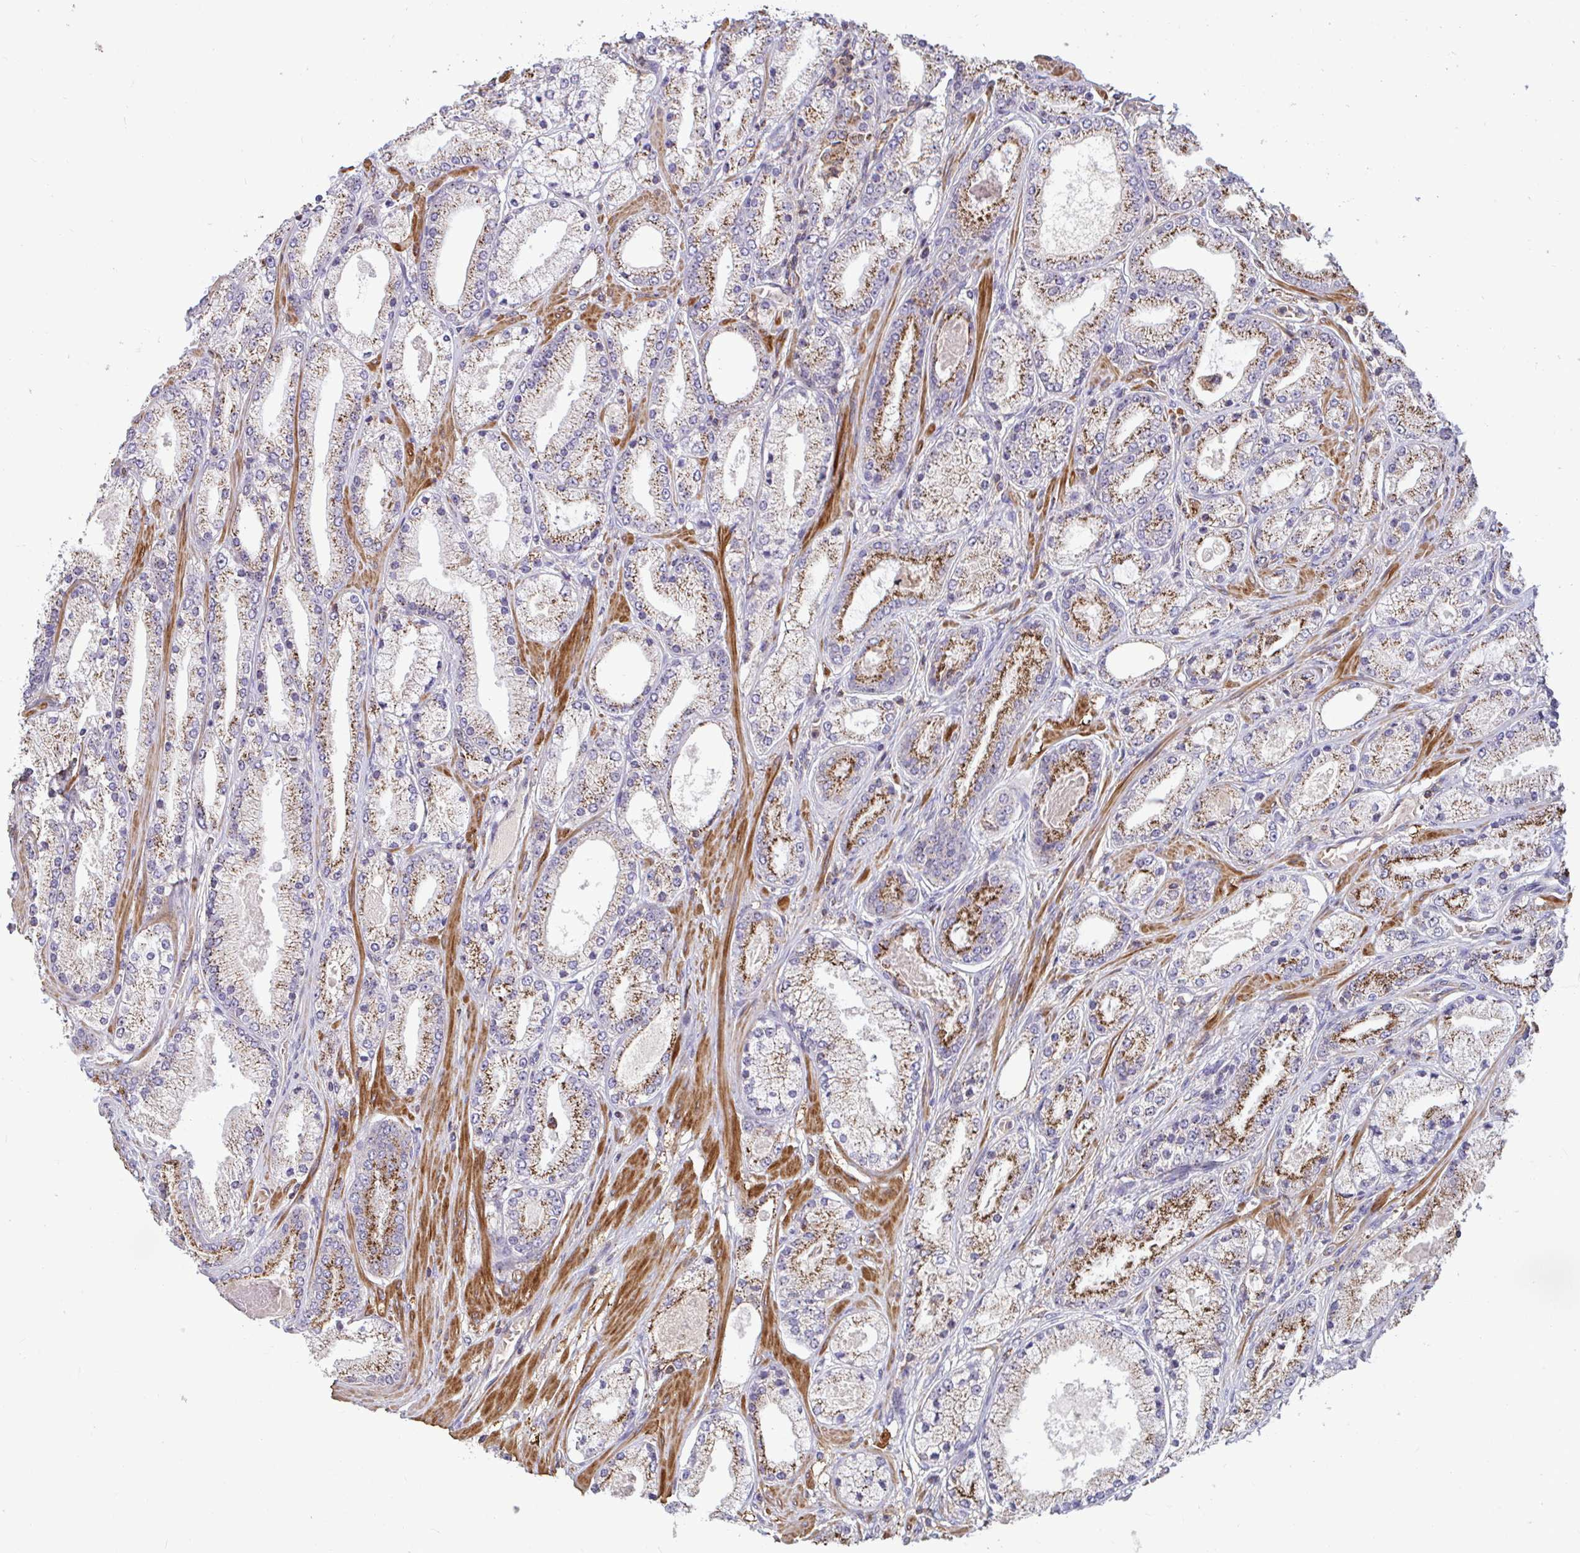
{"staining": {"intensity": "moderate", "quantity": "25%-75%", "location": "cytoplasmic/membranous"}, "tissue": "prostate cancer", "cell_type": "Tumor cells", "image_type": "cancer", "snomed": [{"axis": "morphology", "description": "Adenocarcinoma, High grade"}, {"axis": "topography", "description": "Prostate"}], "caption": "A high-resolution image shows IHC staining of prostate adenocarcinoma (high-grade), which reveals moderate cytoplasmic/membranous staining in approximately 25%-75% of tumor cells.", "gene": "SPRY1", "patient": {"sex": "male", "age": 63}}